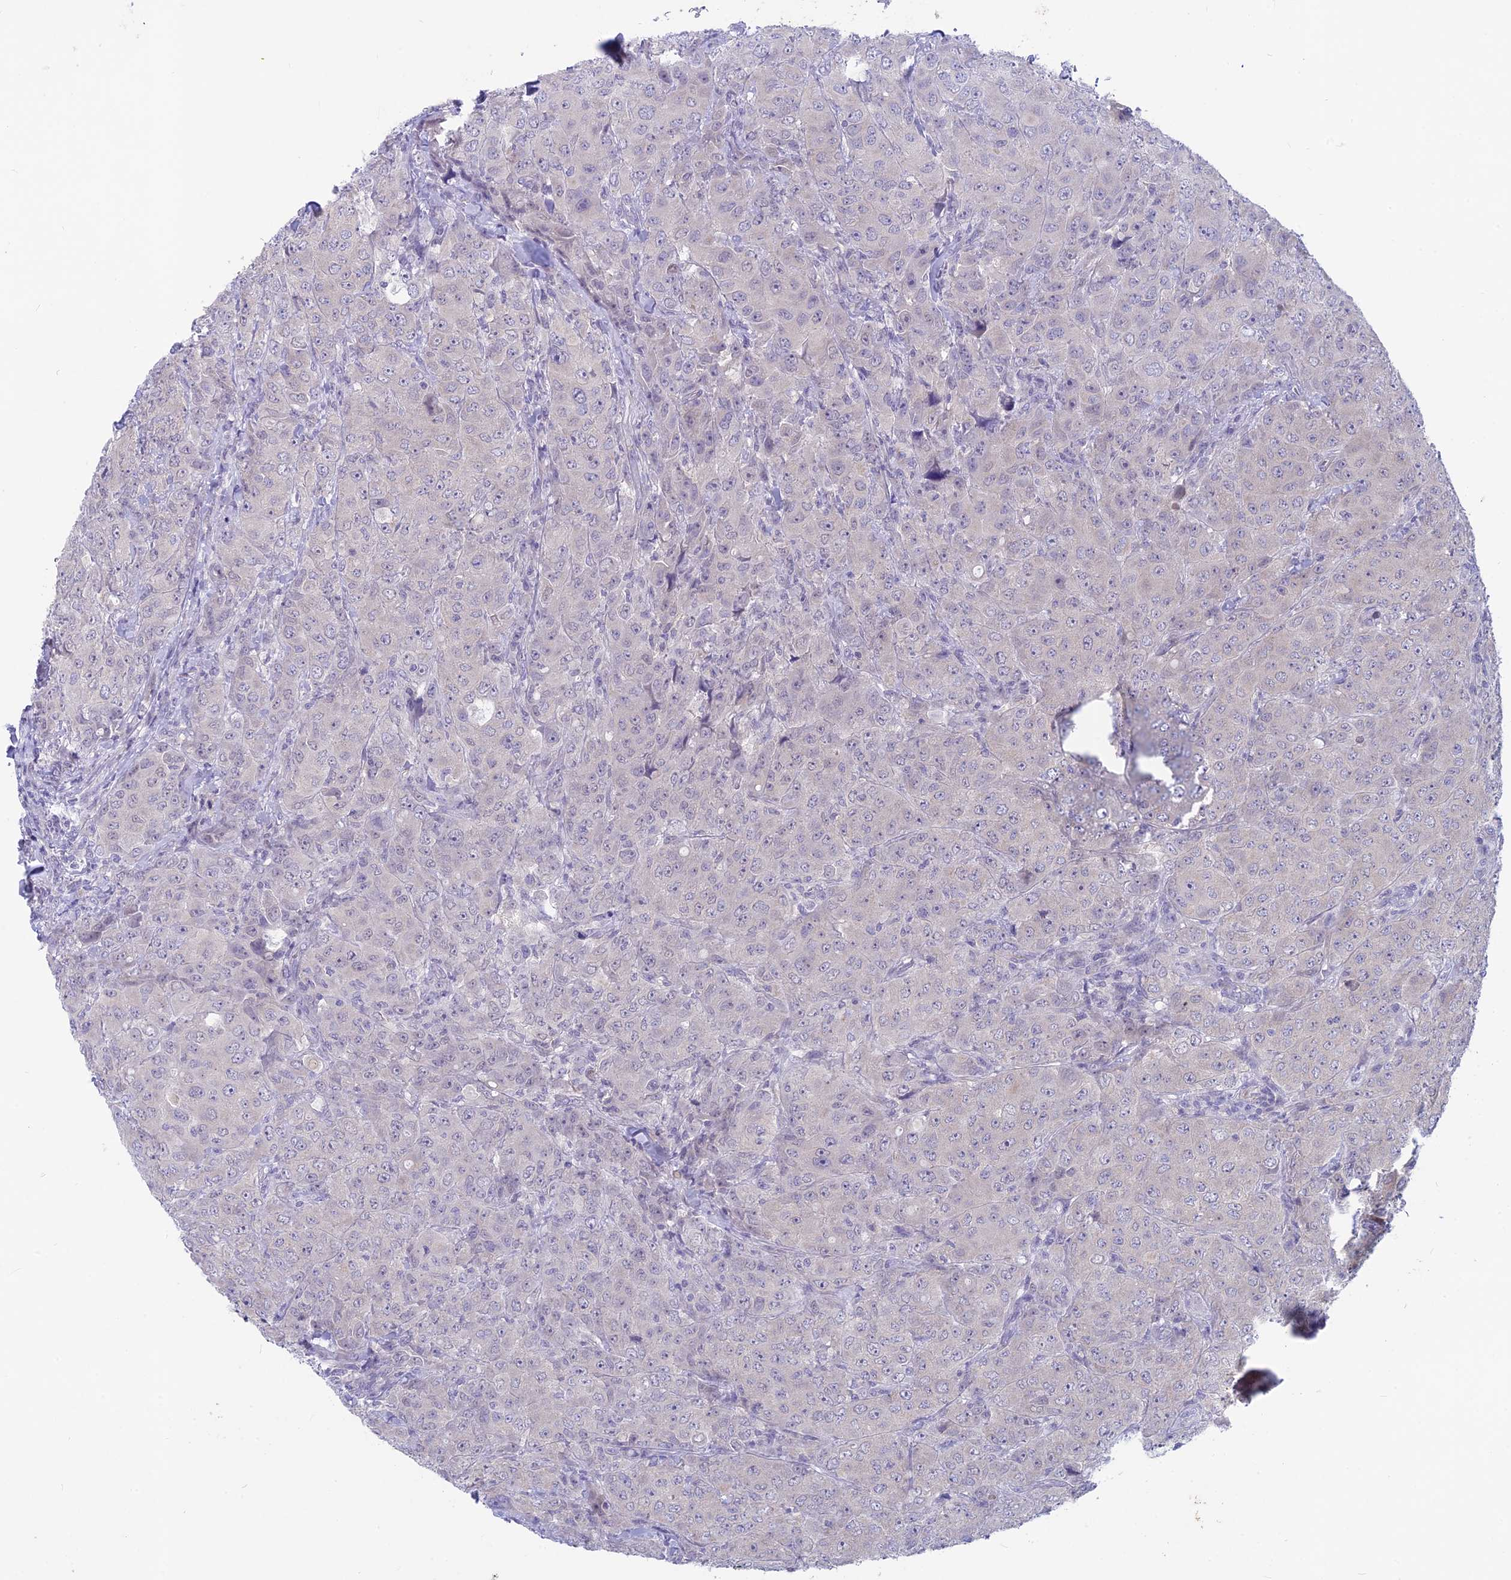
{"staining": {"intensity": "negative", "quantity": "none", "location": "none"}, "tissue": "breast cancer", "cell_type": "Tumor cells", "image_type": "cancer", "snomed": [{"axis": "morphology", "description": "Duct carcinoma"}, {"axis": "topography", "description": "Breast"}], "caption": "Tumor cells show no significant protein positivity in breast intraductal carcinoma.", "gene": "SNTN", "patient": {"sex": "female", "age": 43}}